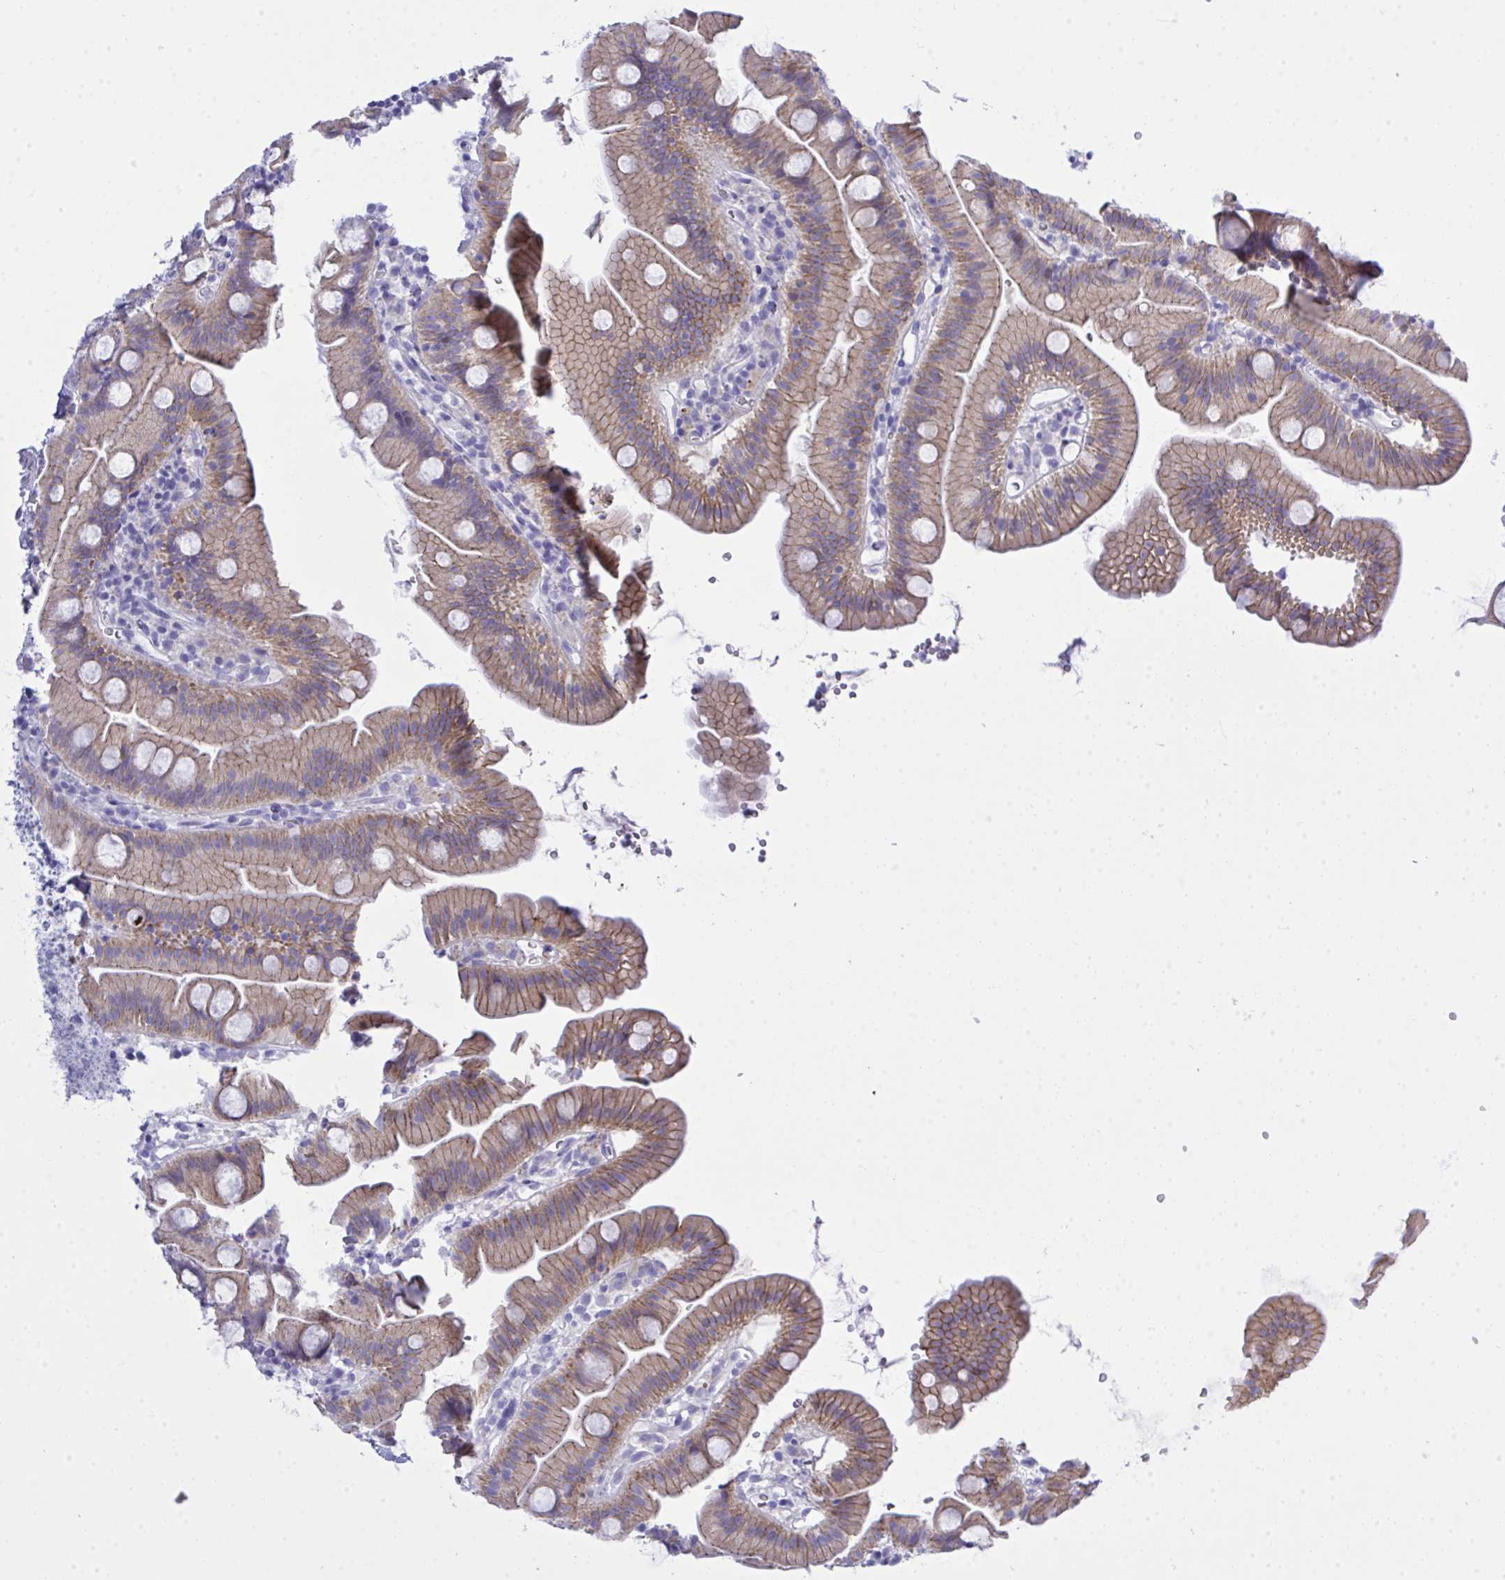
{"staining": {"intensity": "moderate", "quantity": "25%-75%", "location": "cytoplasmic/membranous"}, "tissue": "small intestine", "cell_type": "Glandular cells", "image_type": "normal", "snomed": [{"axis": "morphology", "description": "Normal tissue, NOS"}, {"axis": "topography", "description": "Small intestine"}], "caption": "Immunohistochemistry (IHC) of normal human small intestine shows medium levels of moderate cytoplasmic/membranous expression in about 25%-75% of glandular cells.", "gene": "GLB1L2", "patient": {"sex": "female", "age": 68}}